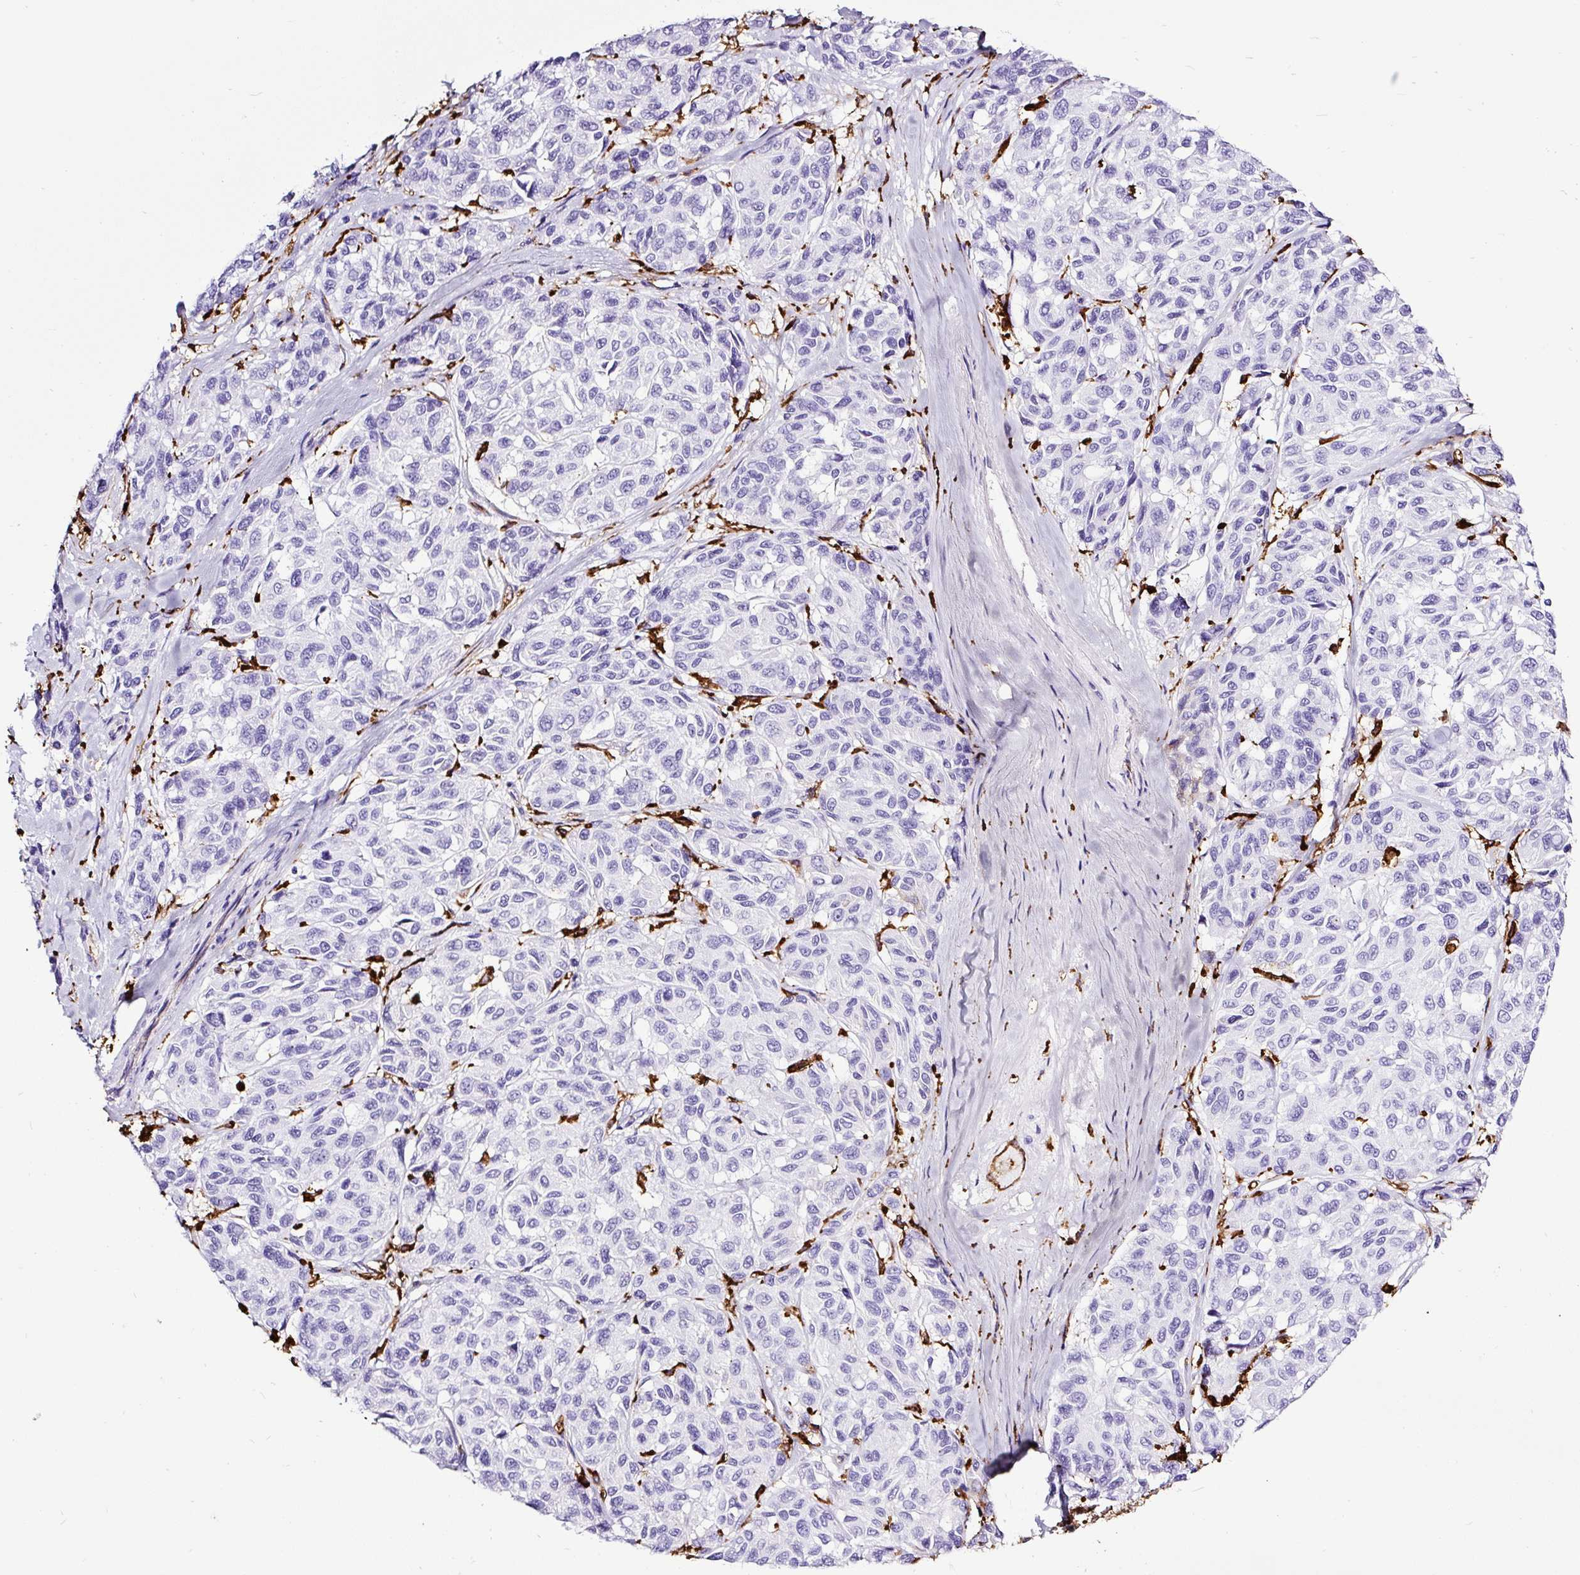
{"staining": {"intensity": "negative", "quantity": "none", "location": "none"}, "tissue": "melanoma", "cell_type": "Tumor cells", "image_type": "cancer", "snomed": [{"axis": "morphology", "description": "Malignant melanoma, NOS"}, {"axis": "topography", "description": "Skin"}], "caption": "Immunohistochemical staining of human malignant melanoma displays no significant positivity in tumor cells.", "gene": "HLA-DRA", "patient": {"sex": "female", "age": 66}}